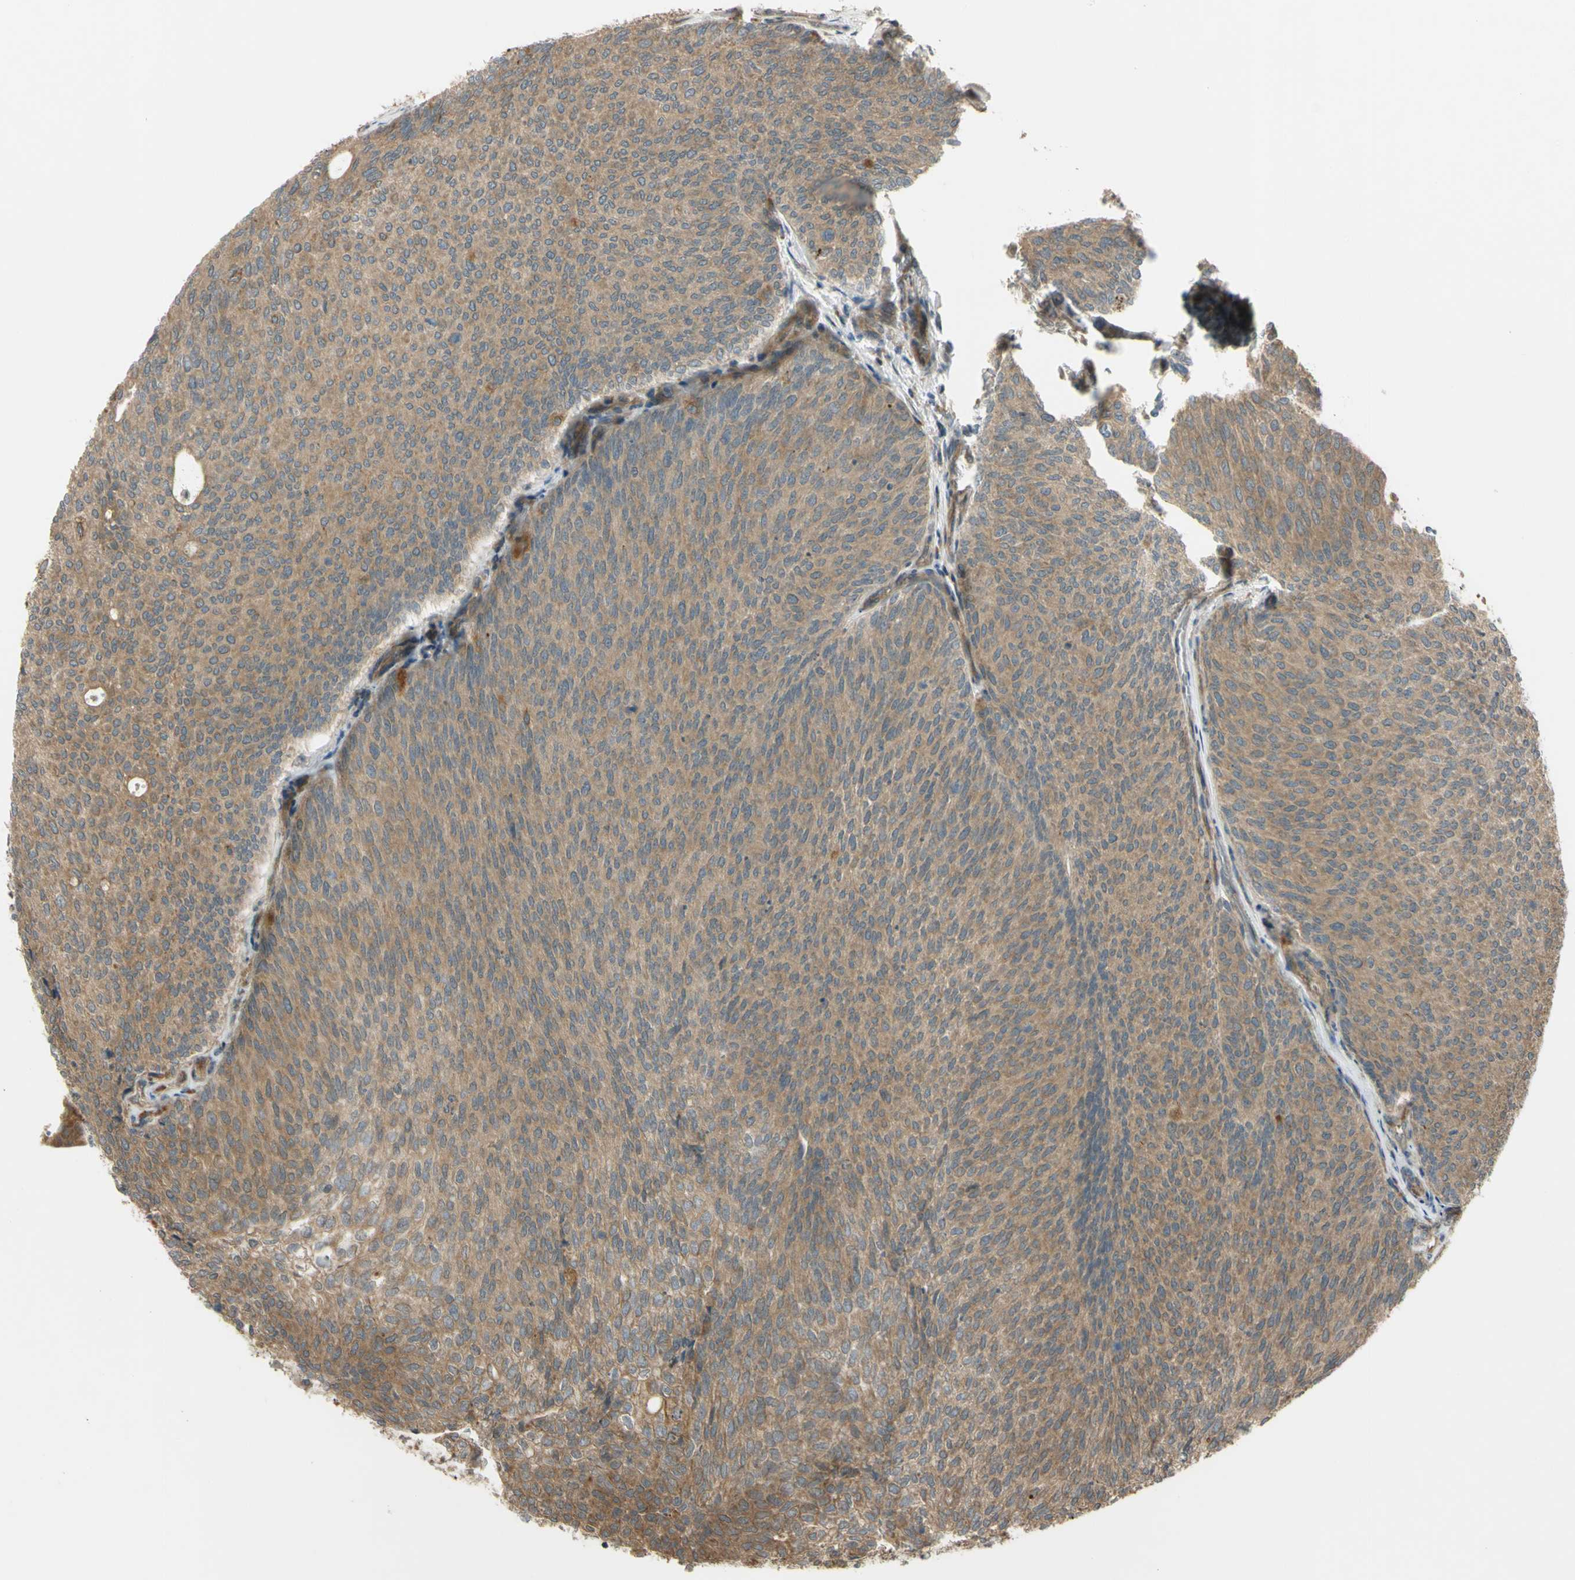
{"staining": {"intensity": "moderate", "quantity": ">75%", "location": "cytoplasmic/membranous"}, "tissue": "urothelial cancer", "cell_type": "Tumor cells", "image_type": "cancer", "snomed": [{"axis": "morphology", "description": "Urothelial carcinoma, Low grade"}, {"axis": "topography", "description": "Urinary bladder"}], "caption": "Protein staining of low-grade urothelial carcinoma tissue displays moderate cytoplasmic/membranous staining in about >75% of tumor cells.", "gene": "FLII", "patient": {"sex": "female", "age": 79}}